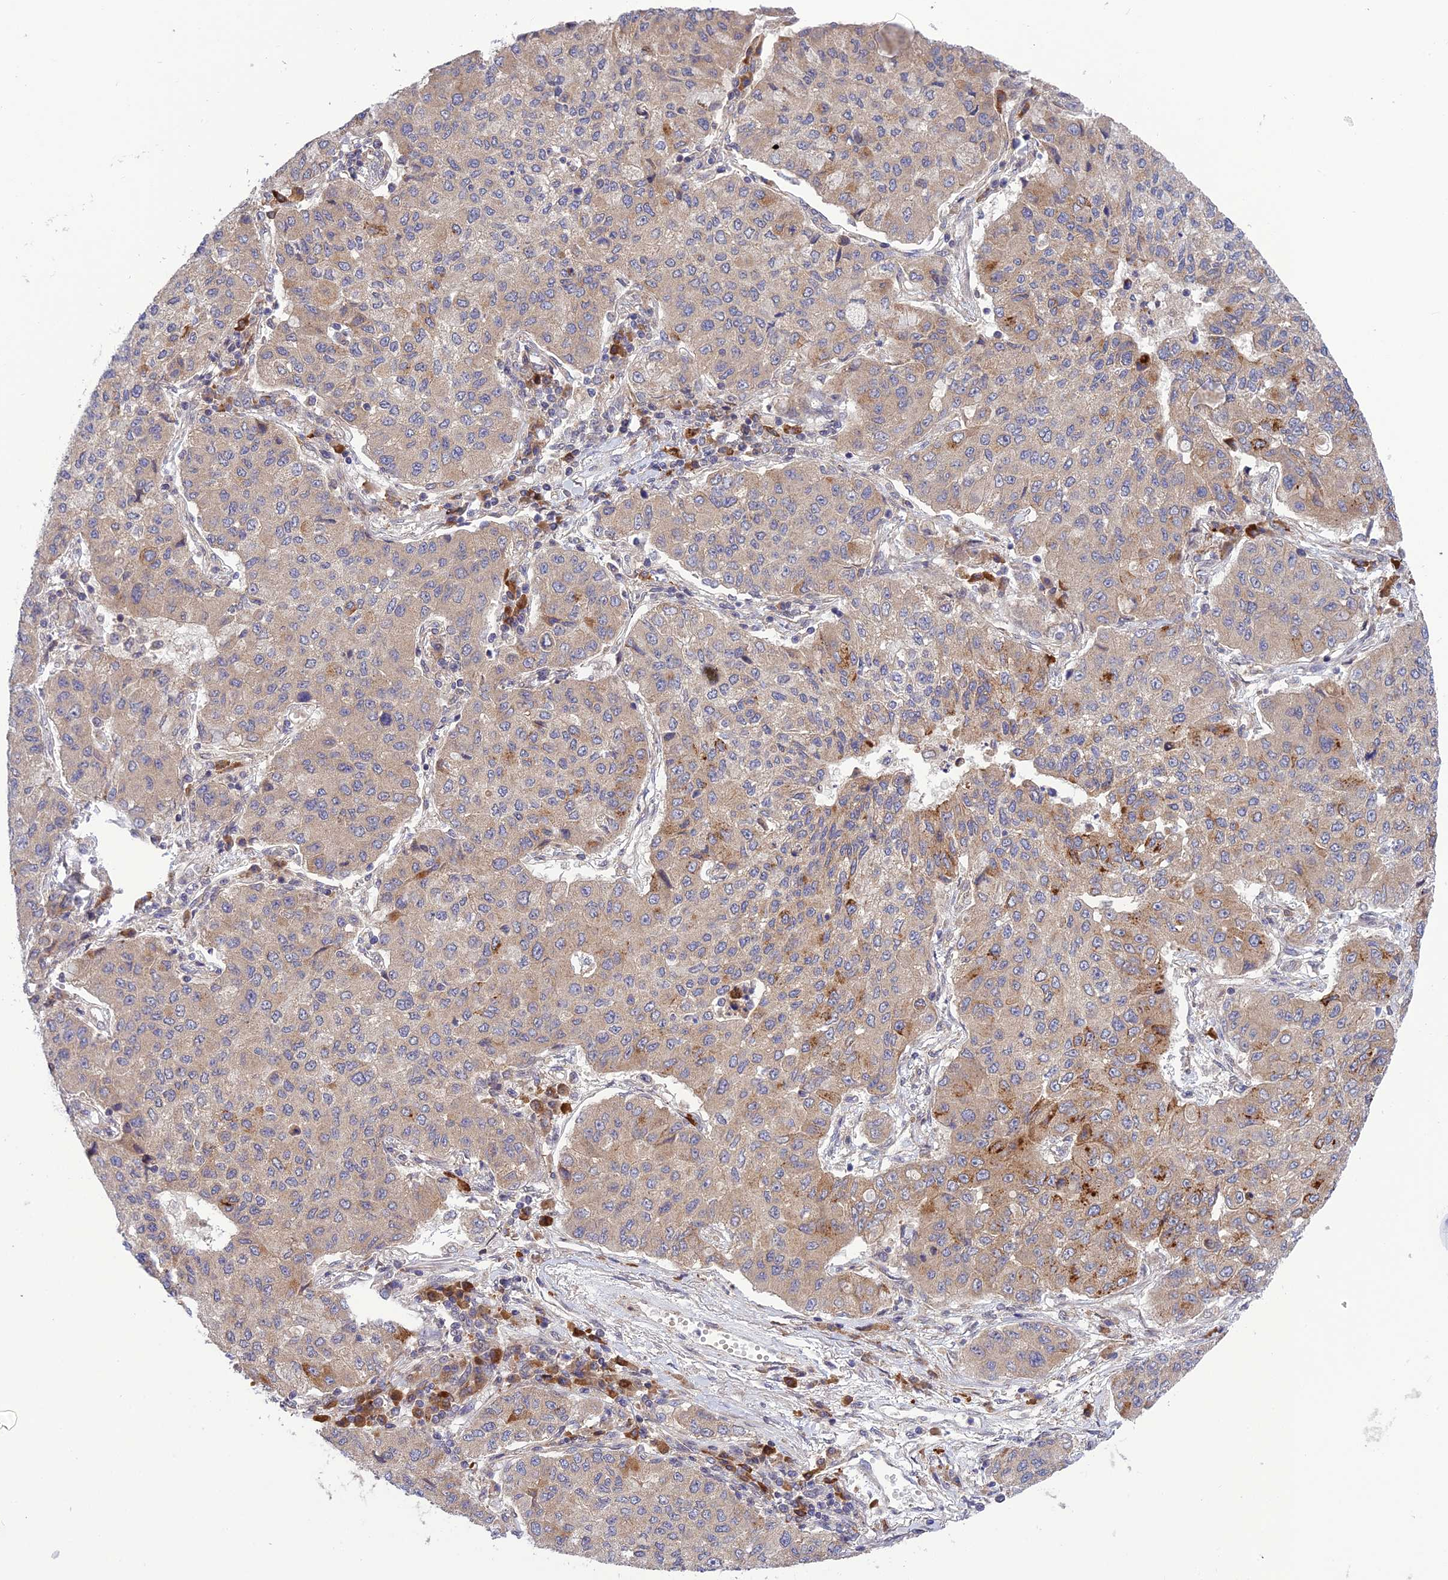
{"staining": {"intensity": "moderate", "quantity": "<25%", "location": "cytoplasmic/membranous"}, "tissue": "lung cancer", "cell_type": "Tumor cells", "image_type": "cancer", "snomed": [{"axis": "morphology", "description": "Squamous cell carcinoma, NOS"}, {"axis": "topography", "description": "Lung"}], "caption": "Squamous cell carcinoma (lung) was stained to show a protein in brown. There is low levels of moderate cytoplasmic/membranous expression in approximately <25% of tumor cells. (DAB (3,3'-diaminobenzidine) IHC with brightfield microscopy, high magnification).", "gene": "UROS", "patient": {"sex": "male", "age": 74}}